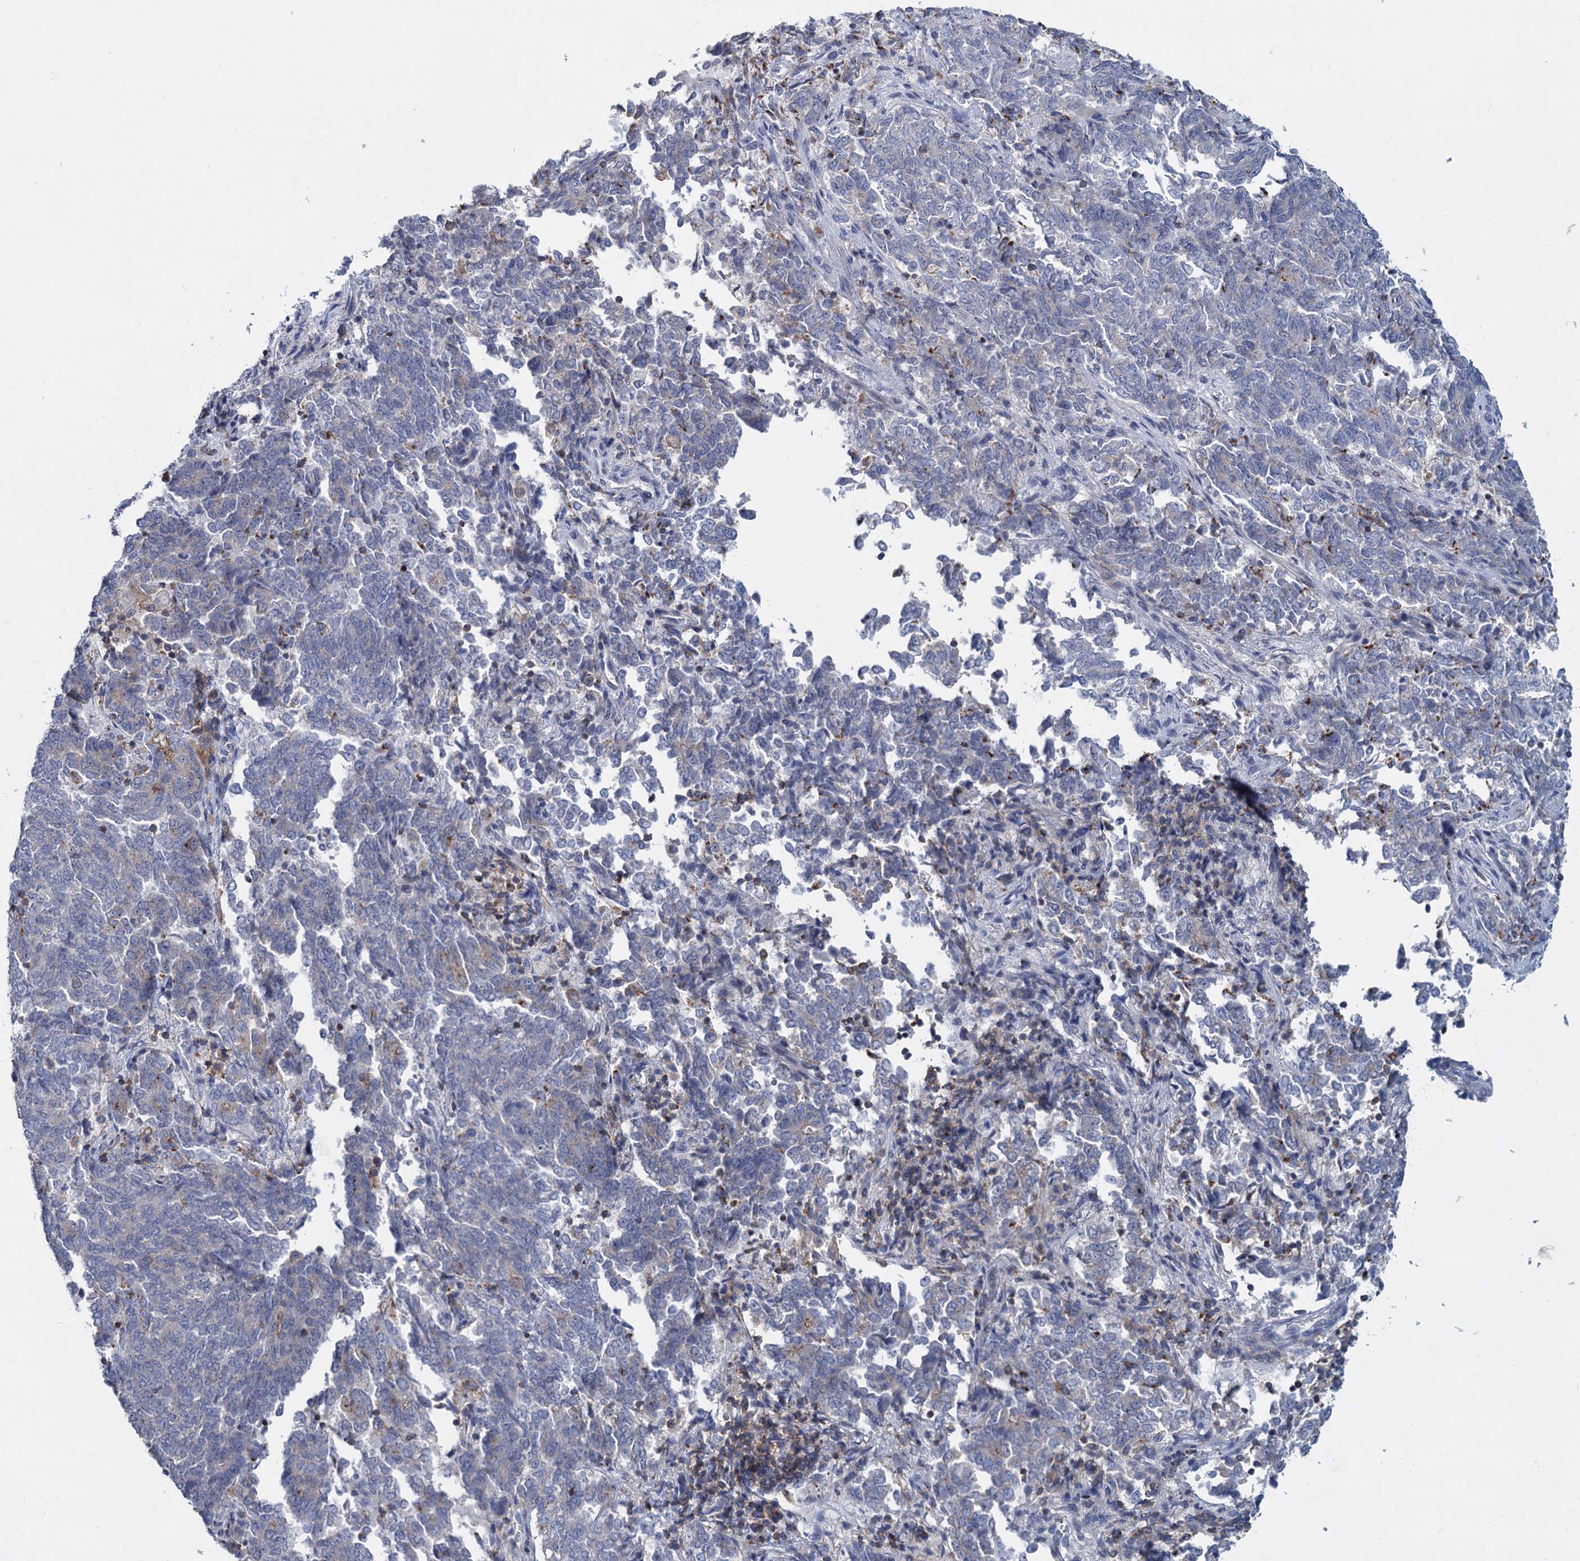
{"staining": {"intensity": "negative", "quantity": "none", "location": "none"}, "tissue": "endometrial cancer", "cell_type": "Tumor cells", "image_type": "cancer", "snomed": [{"axis": "morphology", "description": "Adenocarcinoma, NOS"}, {"axis": "topography", "description": "Endometrium"}], "caption": "Tumor cells show no significant protein expression in adenocarcinoma (endometrial).", "gene": "LRCH4", "patient": {"sex": "female", "age": 80}}